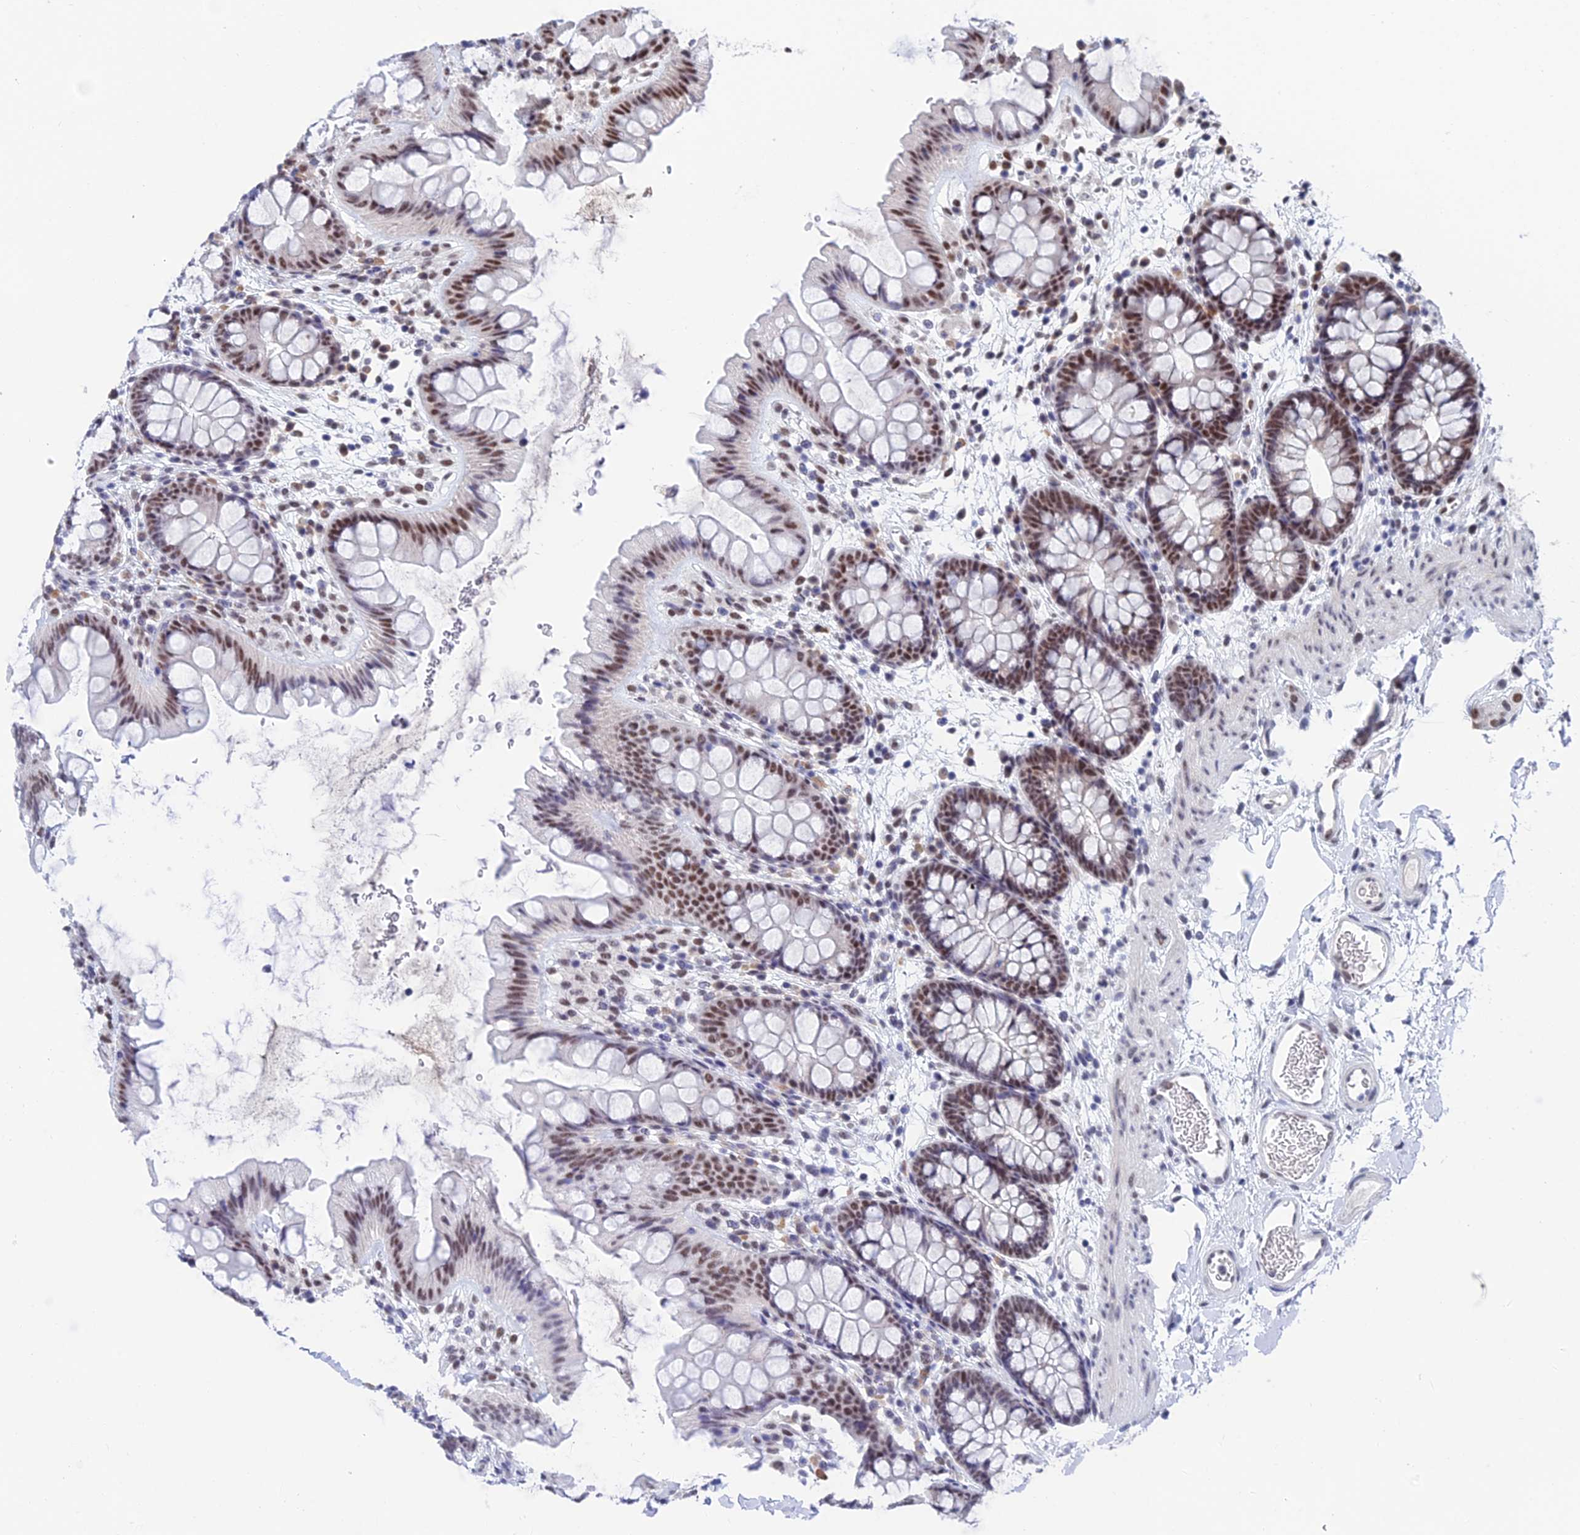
{"staining": {"intensity": "negative", "quantity": "none", "location": "none"}, "tissue": "colon", "cell_type": "Endothelial cells", "image_type": "normal", "snomed": [{"axis": "morphology", "description": "Normal tissue, NOS"}, {"axis": "topography", "description": "Colon"}], "caption": "This is an IHC micrograph of benign colon. There is no expression in endothelial cells.", "gene": "NABP2", "patient": {"sex": "female", "age": 62}}